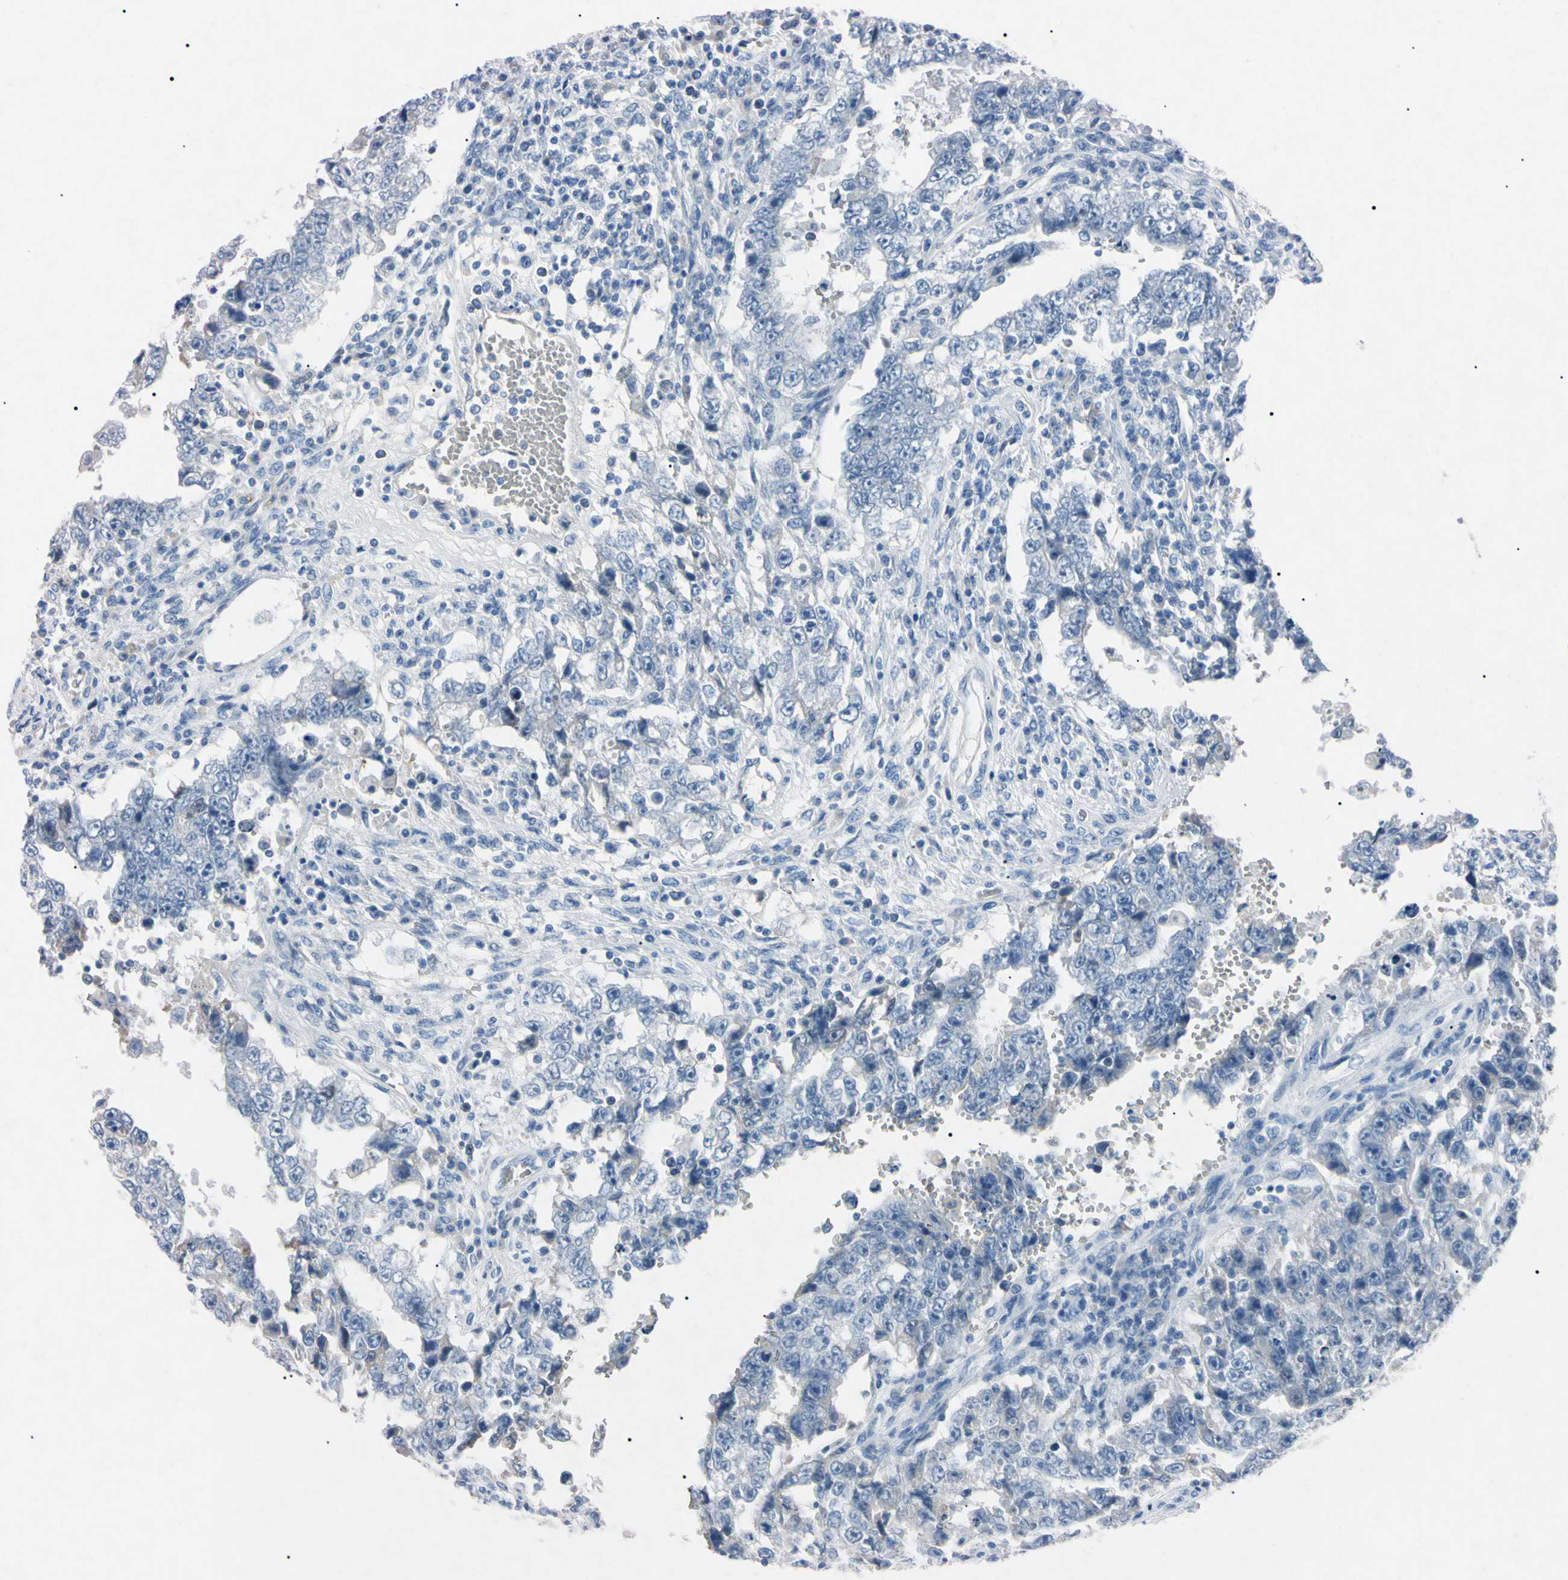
{"staining": {"intensity": "negative", "quantity": "none", "location": "none"}, "tissue": "testis cancer", "cell_type": "Tumor cells", "image_type": "cancer", "snomed": [{"axis": "morphology", "description": "Carcinoma, Embryonal, NOS"}, {"axis": "topography", "description": "Testis"}], "caption": "Human testis cancer (embryonal carcinoma) stained for a protein using immunohistochemistry (IHC) reveals no expression in tumor cells.", "gene": "ELN", "patient": {"sex": "male", "age": 26}}